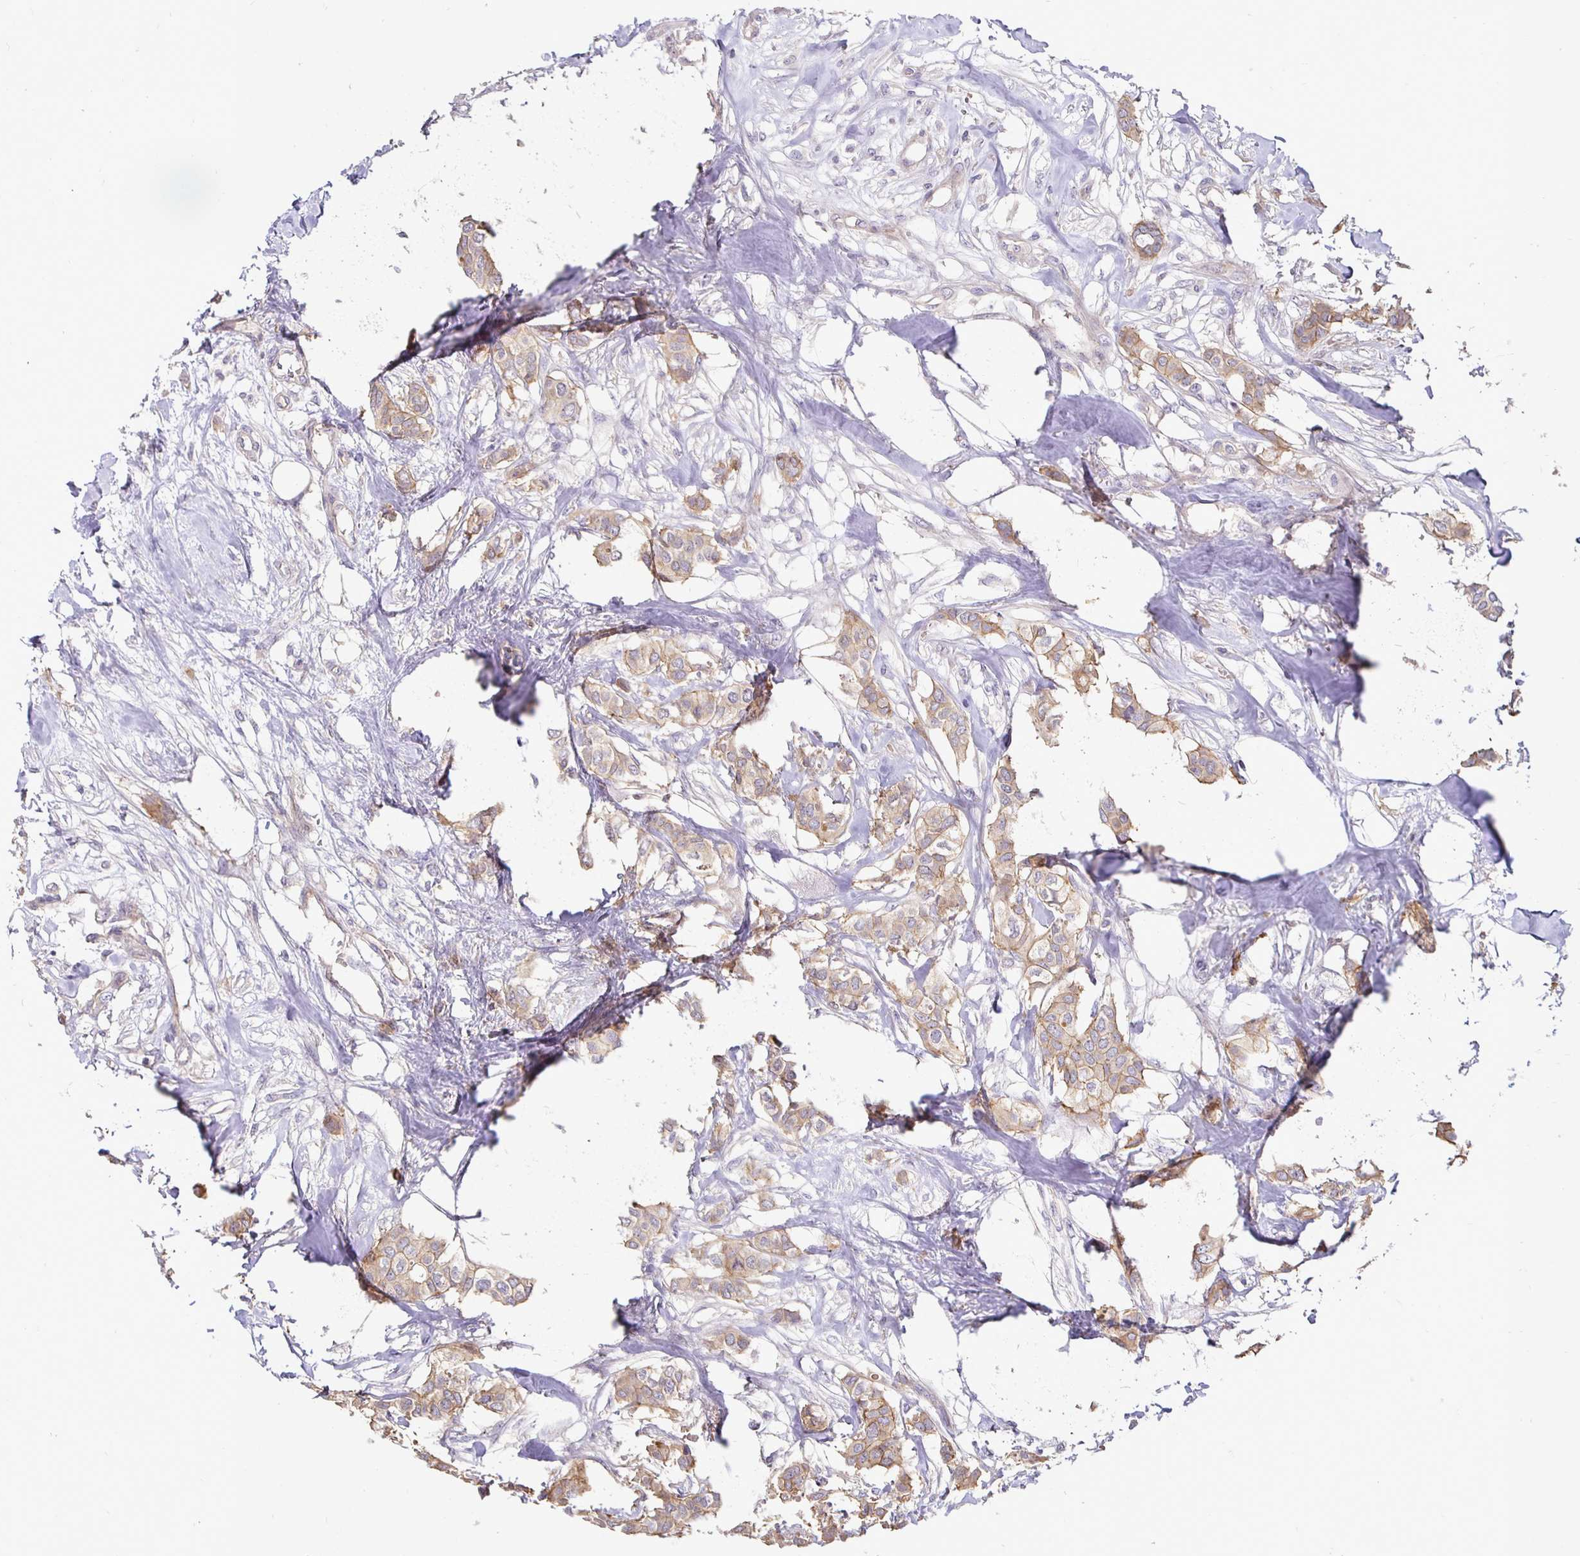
{"staining": {"intensity": "weak", "quantity": ">75%", "location": "cytoplasmic/membranous"}, "tissue": "breast cancer", "cell_type": "Tumor cells", "image_type": "cancer", "snomed": [{"axis": "morphology", "description": "Duct carcinoma"}, {"axis": "topography", "description": "Breast"}], "caption": "This image displays invasive ductal carcinoma (breast) stained with IHC to label a protein in brown. The cytoplasmic/membranous of tumor cells show weak positivity for the protein. Nuclei are counter-stained blue.", "gene": "SLC9A1", "patient": {"sex": "female", "age": 62}}